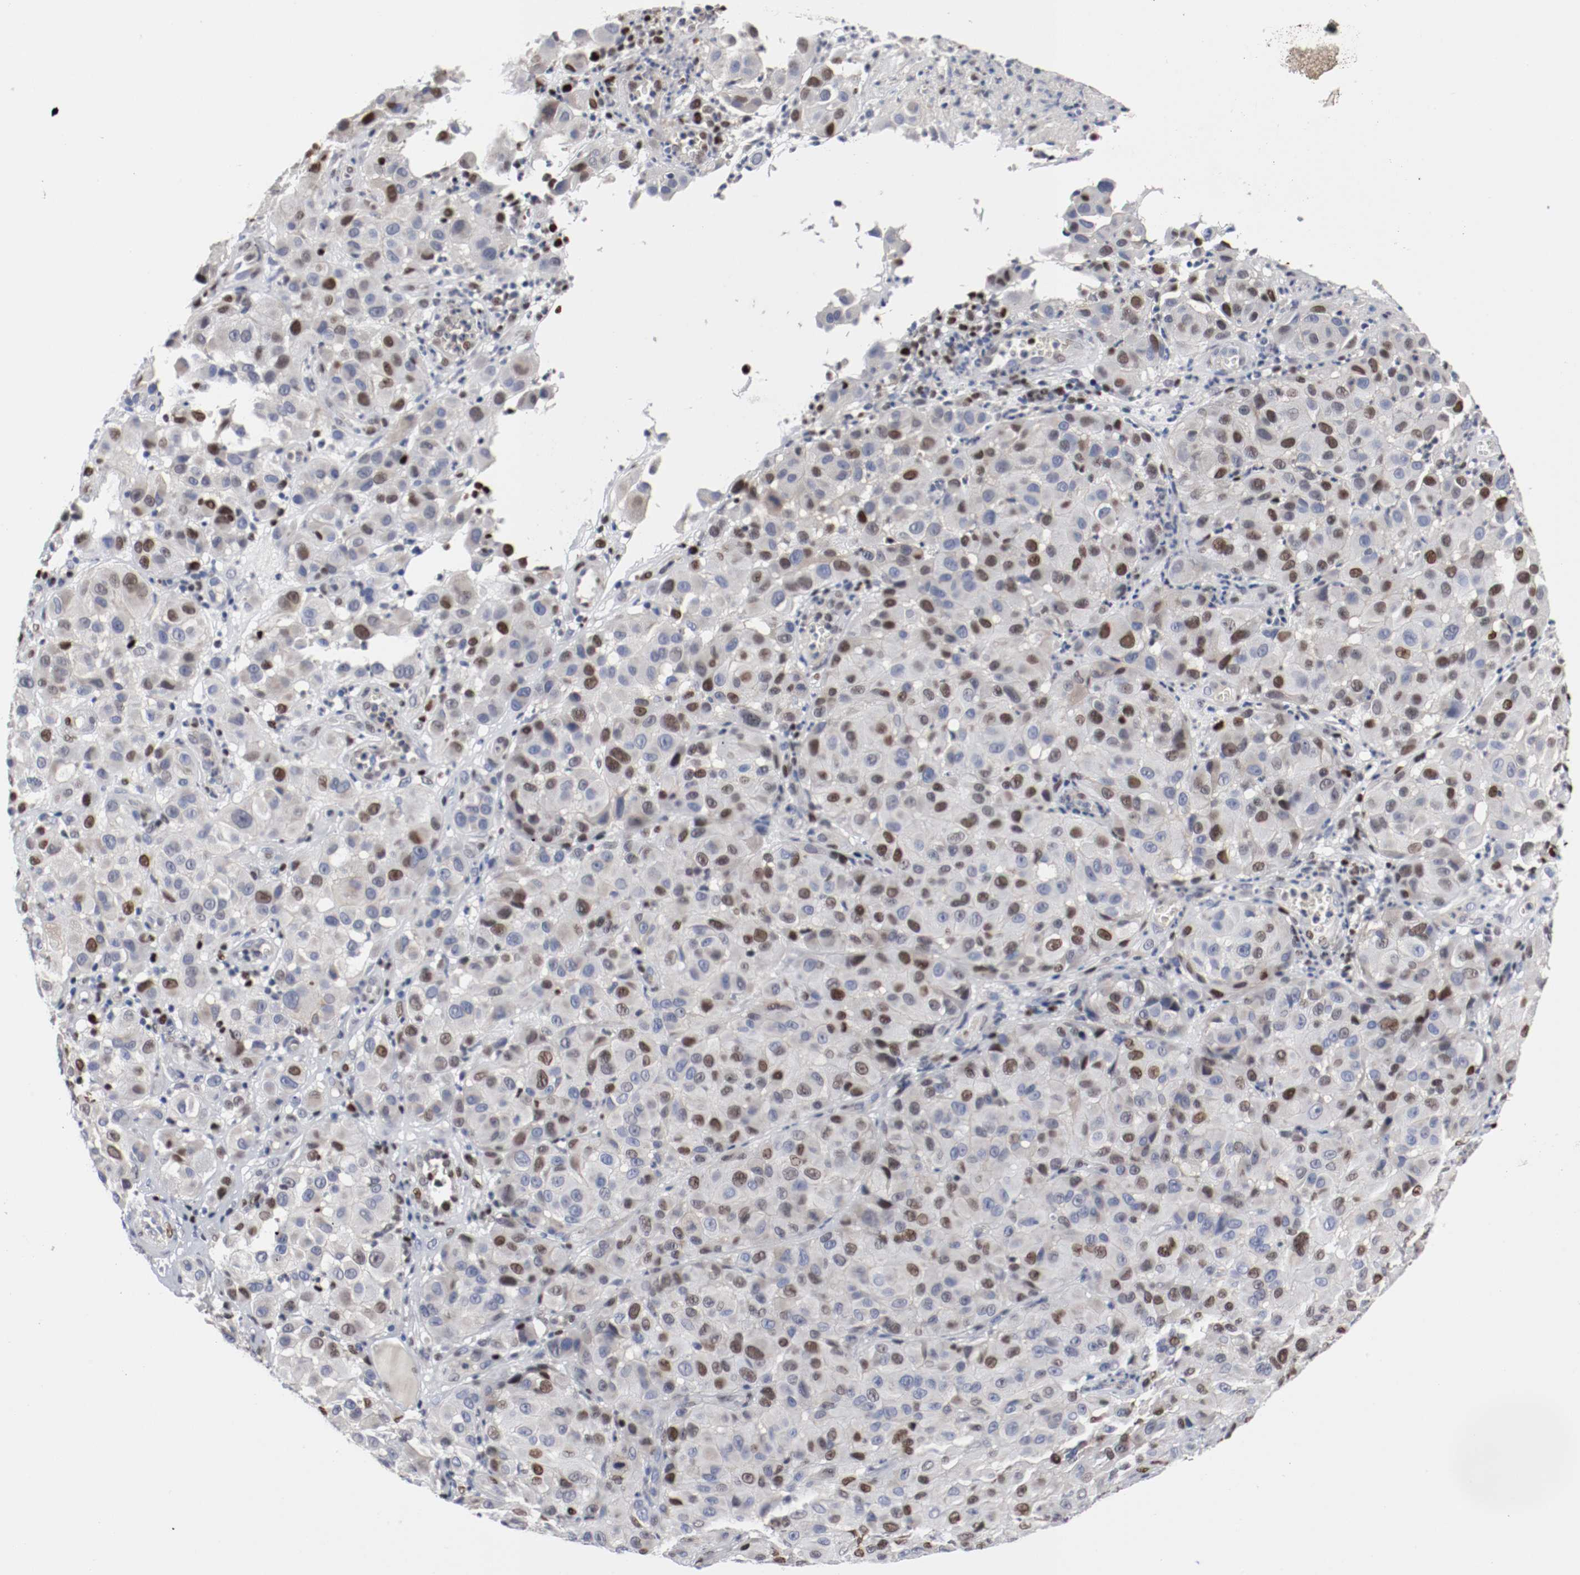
{"staining": {"intensity": "moderate", "quantity": "25%-75%", "location": "nuclear"}, "tissue": "melanoma", "cell_type": "Tumor cells", "image_type": "cancer", "snomed": [{"axis": "morphology", "description": "Malignant melanoma, NOS"}, {"axis": "topography", "description": "Skin"}], "caption": "Immunohistochemistry (IHC) of human malignant melanoma exhibits medium levels of moderate nuclear positivity in about 25%-75% of tumor cells.", "gene": "MCM6", "patient": {"sex": "female", "age": 21}}